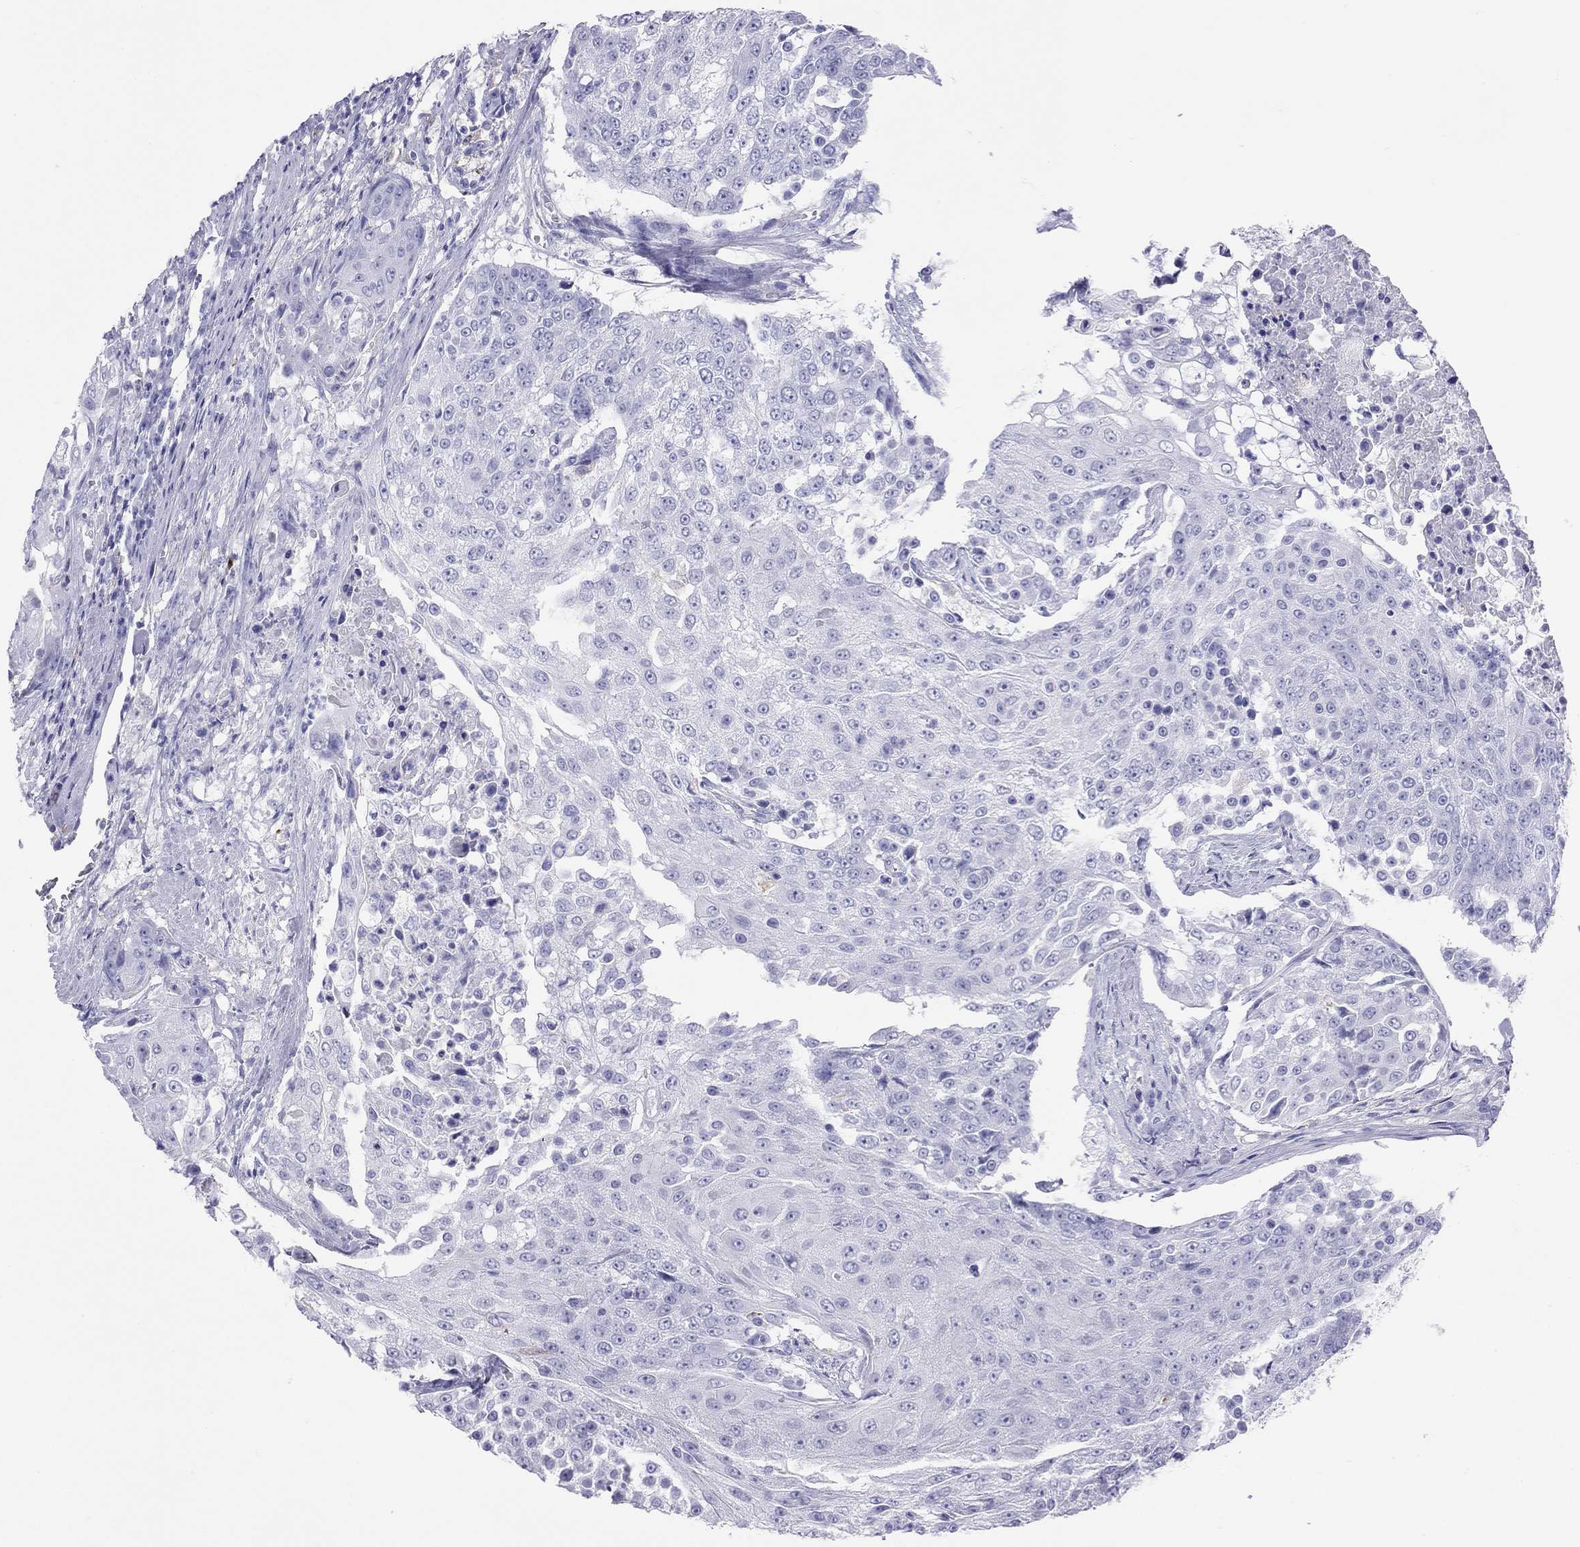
{"staining": {"intensity": "negative", "quantity": "none", "location": "none"}, "tissue": "urothelial cancer", "cell_type": "Tumor cells", "image_type": "cancer", "snomed": [{"axis": "morphology", "description": "Urothelial carcinoma, High grade"}, {"axis": "topography", "description": "Urinary bladder"}], "caption": "Protein analysis of urothelial cancer exhibits no significant expression in tumor cells. The staining is performed using DAB brown chromogen with nuclei counter-stained in using hematoxylin.", "gene": "HLA-DQB2", "patient": {"sex": "female", "age": 63}}